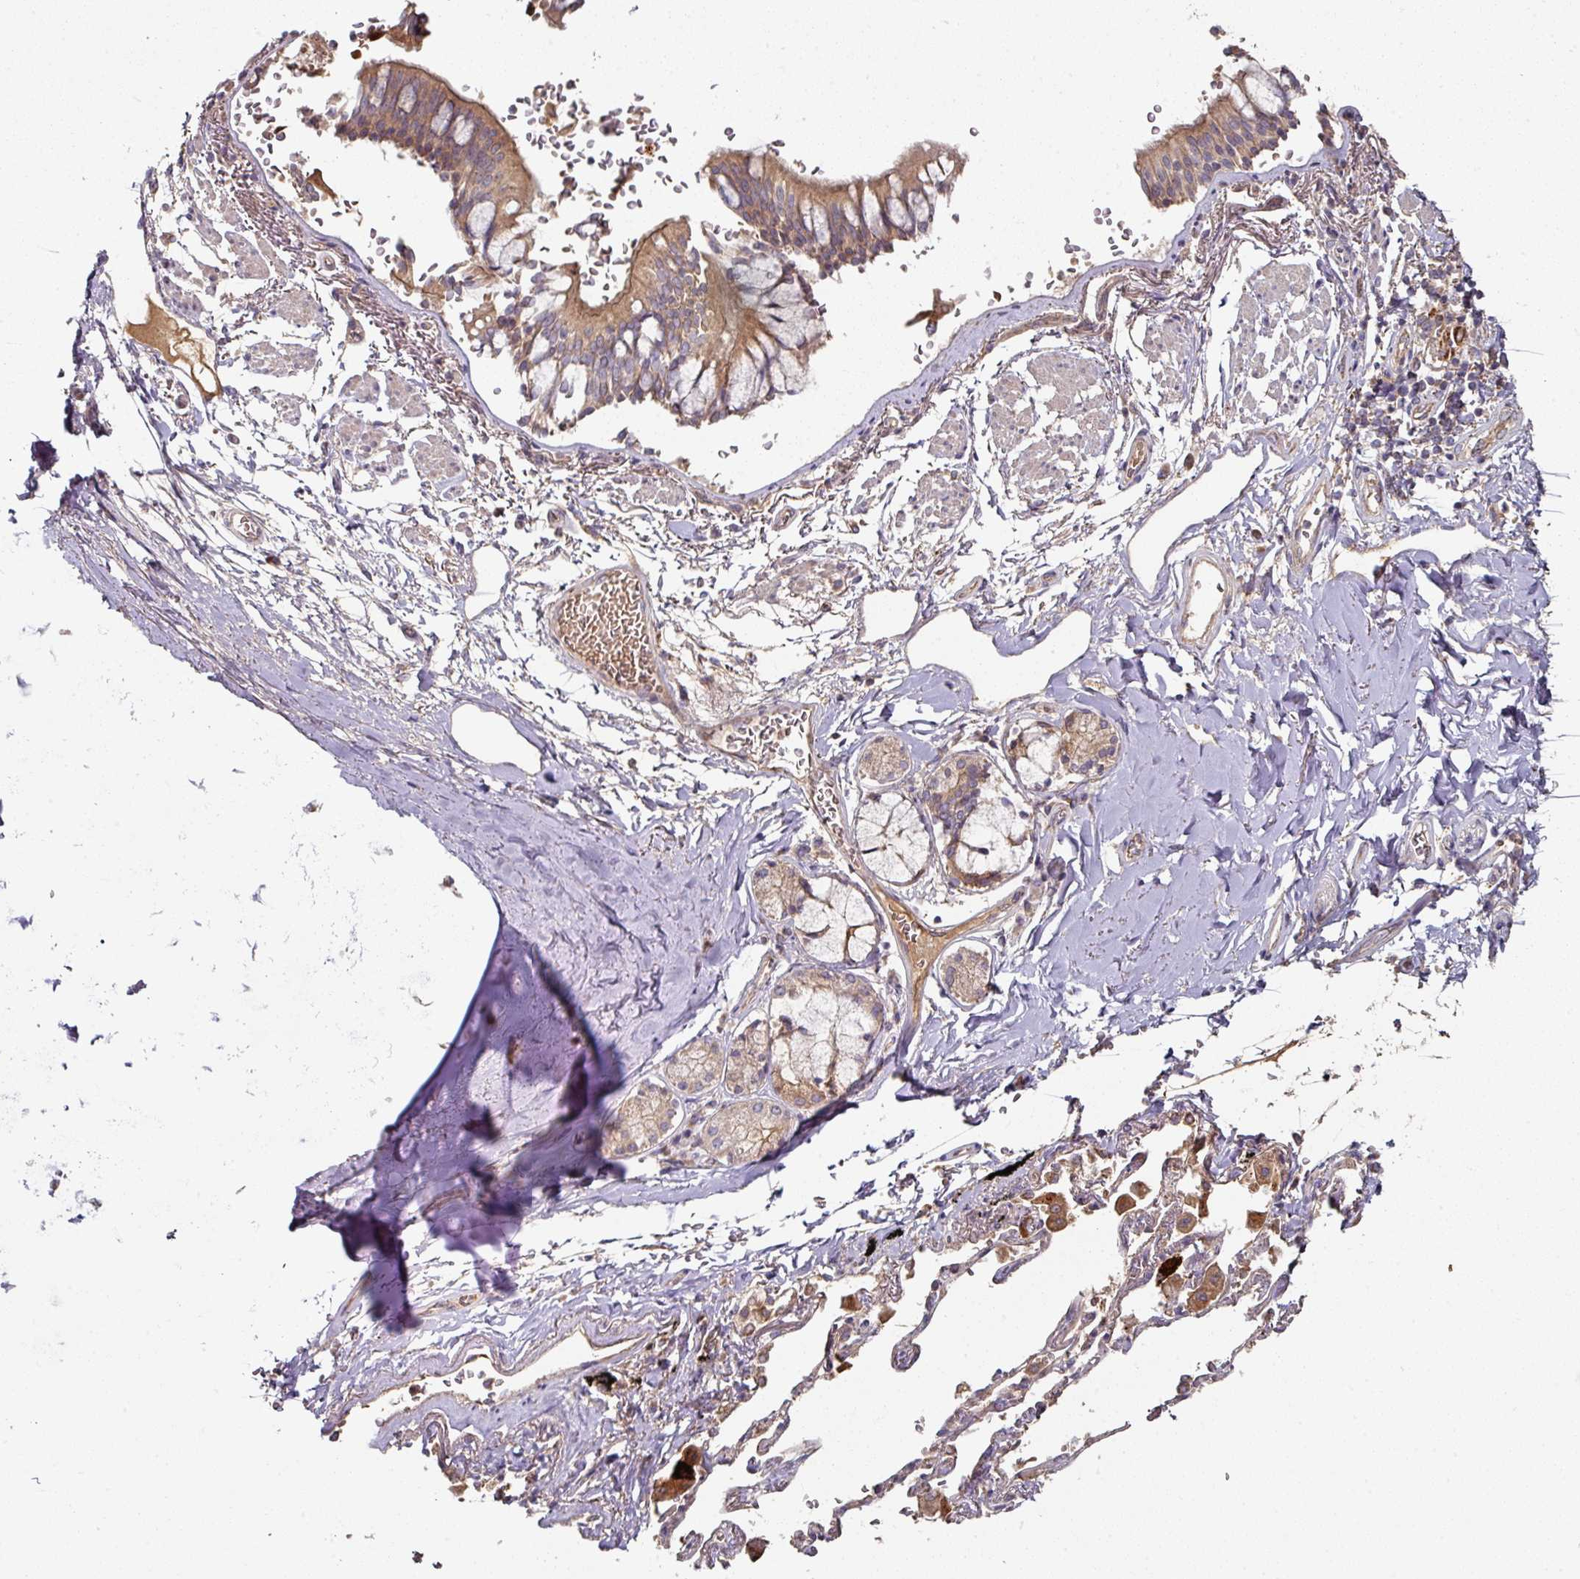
{"staining": {"intensity": "moderate", "quantity": ">75%", "location": "cytoplasmic/membranous"}, "tissue": "bronchus", "cell_type": "Respiratory epithelial cells", "image_type": "normal", "snomed": [{"axis": "morphology", "description": "Normal tissue, NOS"}, {"axis": "topography", "description": "Bronchus"}], "caption": "This photomicrograph displays IHC staining of normal bronchus, with medium moderate cytoplasmic/membranous staining in about >75% of respiratory epithelial cells.", "gene": "DNAJC7", "patient": {"sex": "male", "age": 70}}